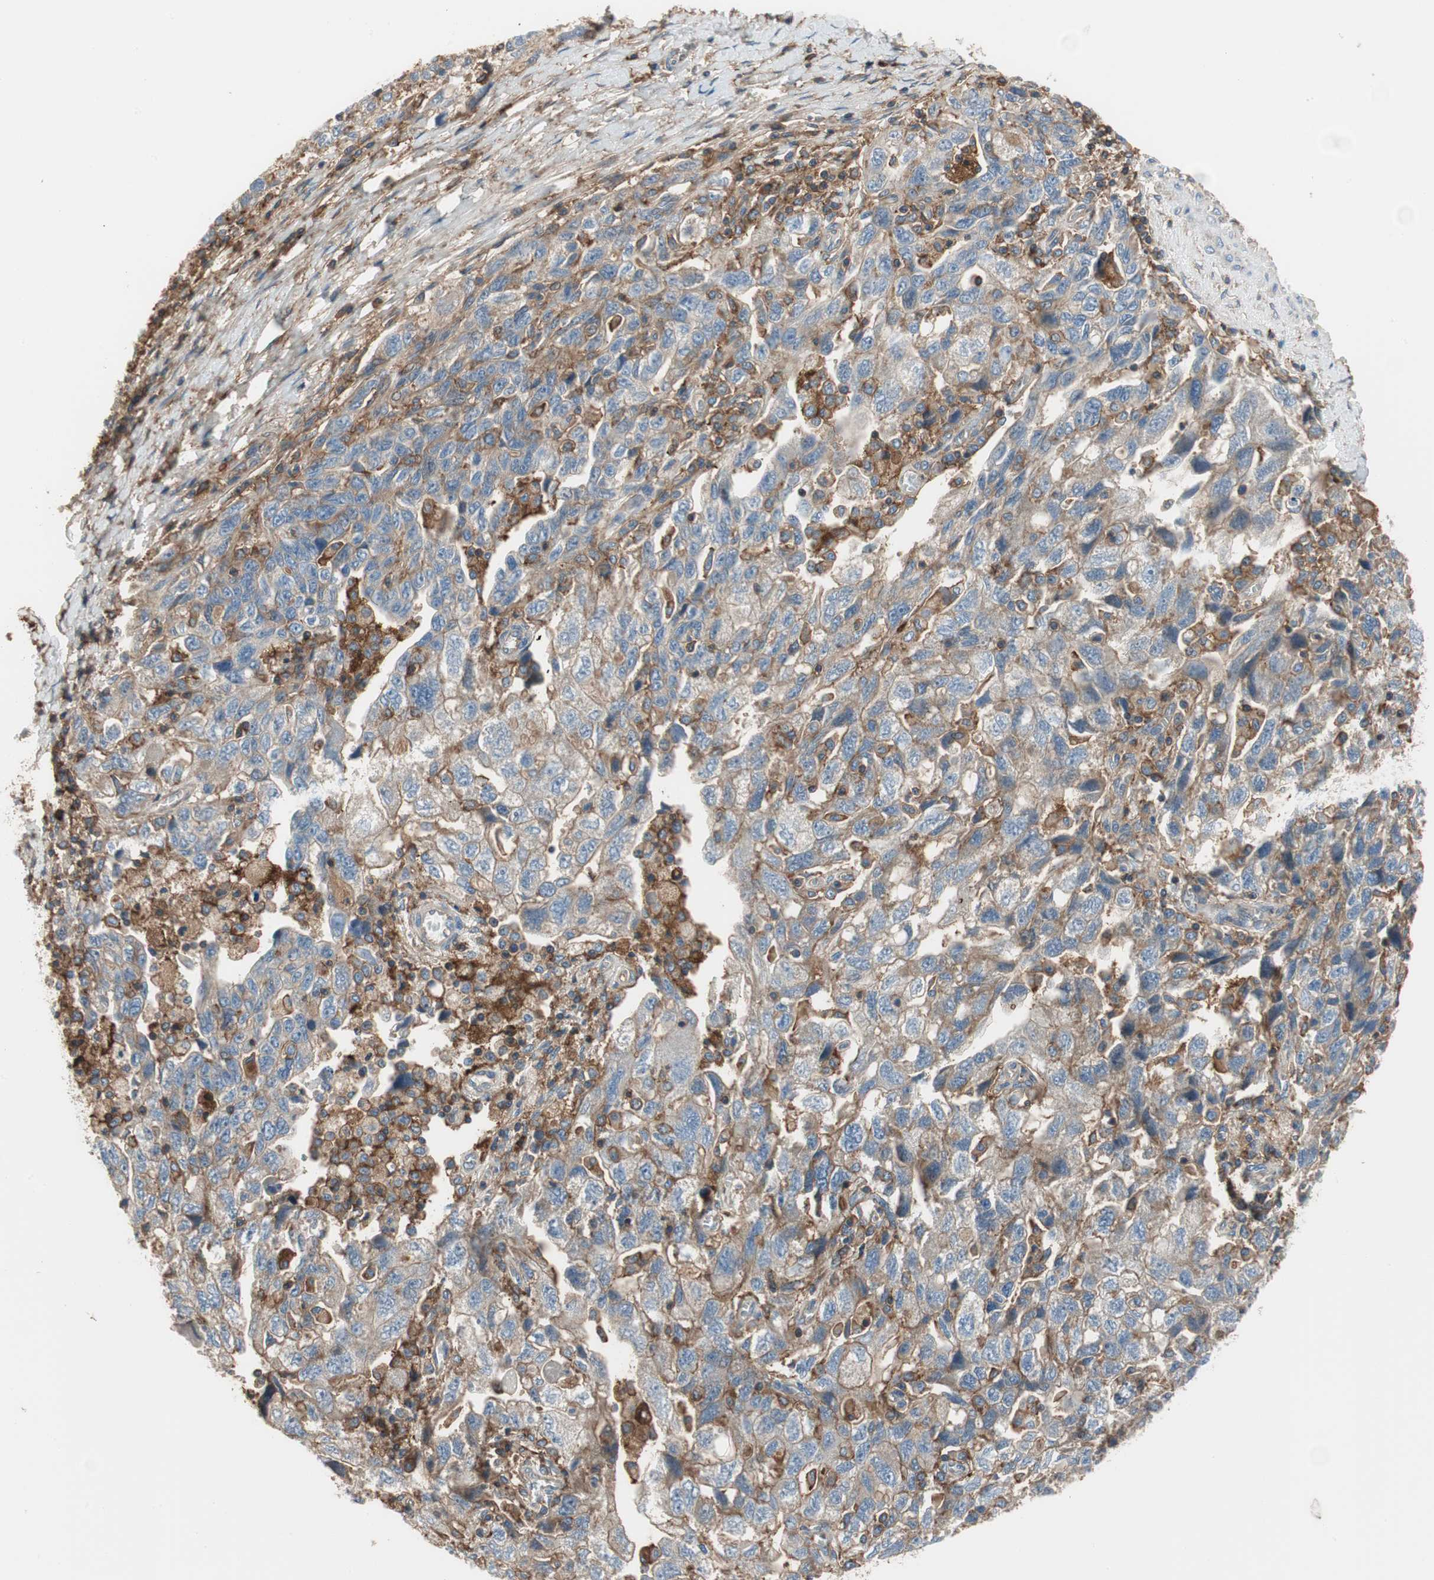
{"staining": {"intensity": "moderate", "quantity": "25%-75%", "location": "cytoplasmic/membranous"}, "tissue": "ovarian cancer", "cell_type": "Tumor cells", "image_type": "cancer", "snomed": [{"axis": "morphology", "description": "Carcinoma, NOS"}, {"axis": "morphology", "description": "Cystadenocarcinoma, serous, NOS"}, {"axis": "topography", "description": "Ovary"}], "caption": "High-power microscopy captured an IHC histopathology image of ovarian serous cystadenocarcinoma, revealing moderate cytoplasmic/membranous expression in approximately 25%-75% of tumor cells. The staining was performed using DAB, with brown indicating positive protein expression. Nuclei are stained blue with hematoxylin.", "gene": "IL1RL1", "patient": {"sex": "female", "age": 69}}